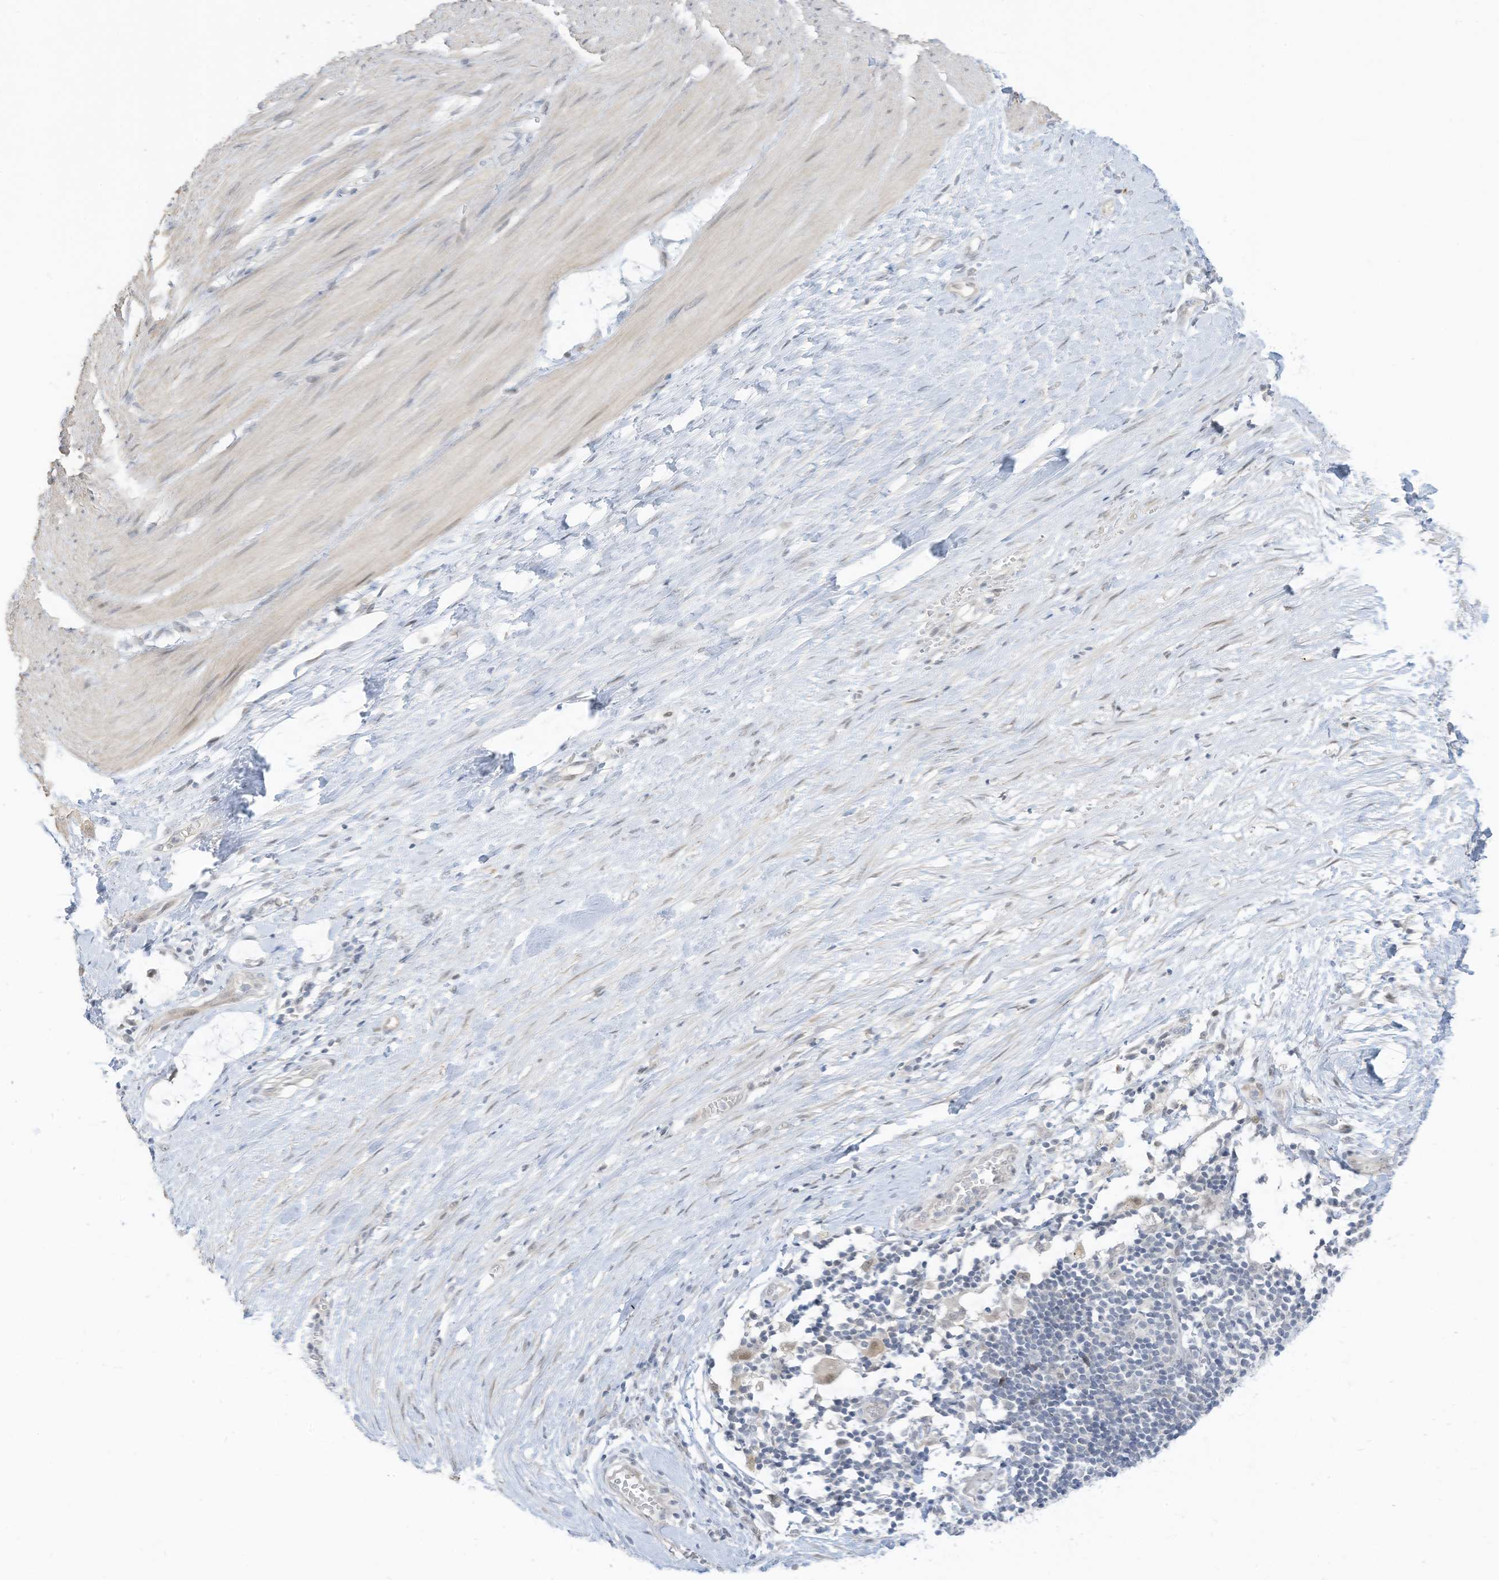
{"staining": {"intensity": "weak", "quantity": "25%-75%", "location": "cytoplasmic/membranous,nuclear"}, "tissue": "smooth muscle", "cell_type": "Smooth muscle cells", "image_type": "normal", "snomed": [{"axis": "morphology", "description": "Normal tissue, NOS"}, {"axis": "morphology", "description": "Adenocarcinoma, NOS"}, {"axis": "topography", "description": "Colon"}, {"axis": "topography", "description": "Peripheral nerve tissue"}], "caption": "The image shows staining of benign smooth muscle, revealing weak cytoplasmic/membranous,nuclear protein staining (brown color) within smooth muscle cells. (IHC, brightfield microscopy, high magnification).", "gene": "ASPRV1", "patient": {"sex": "male", "age": 14}}